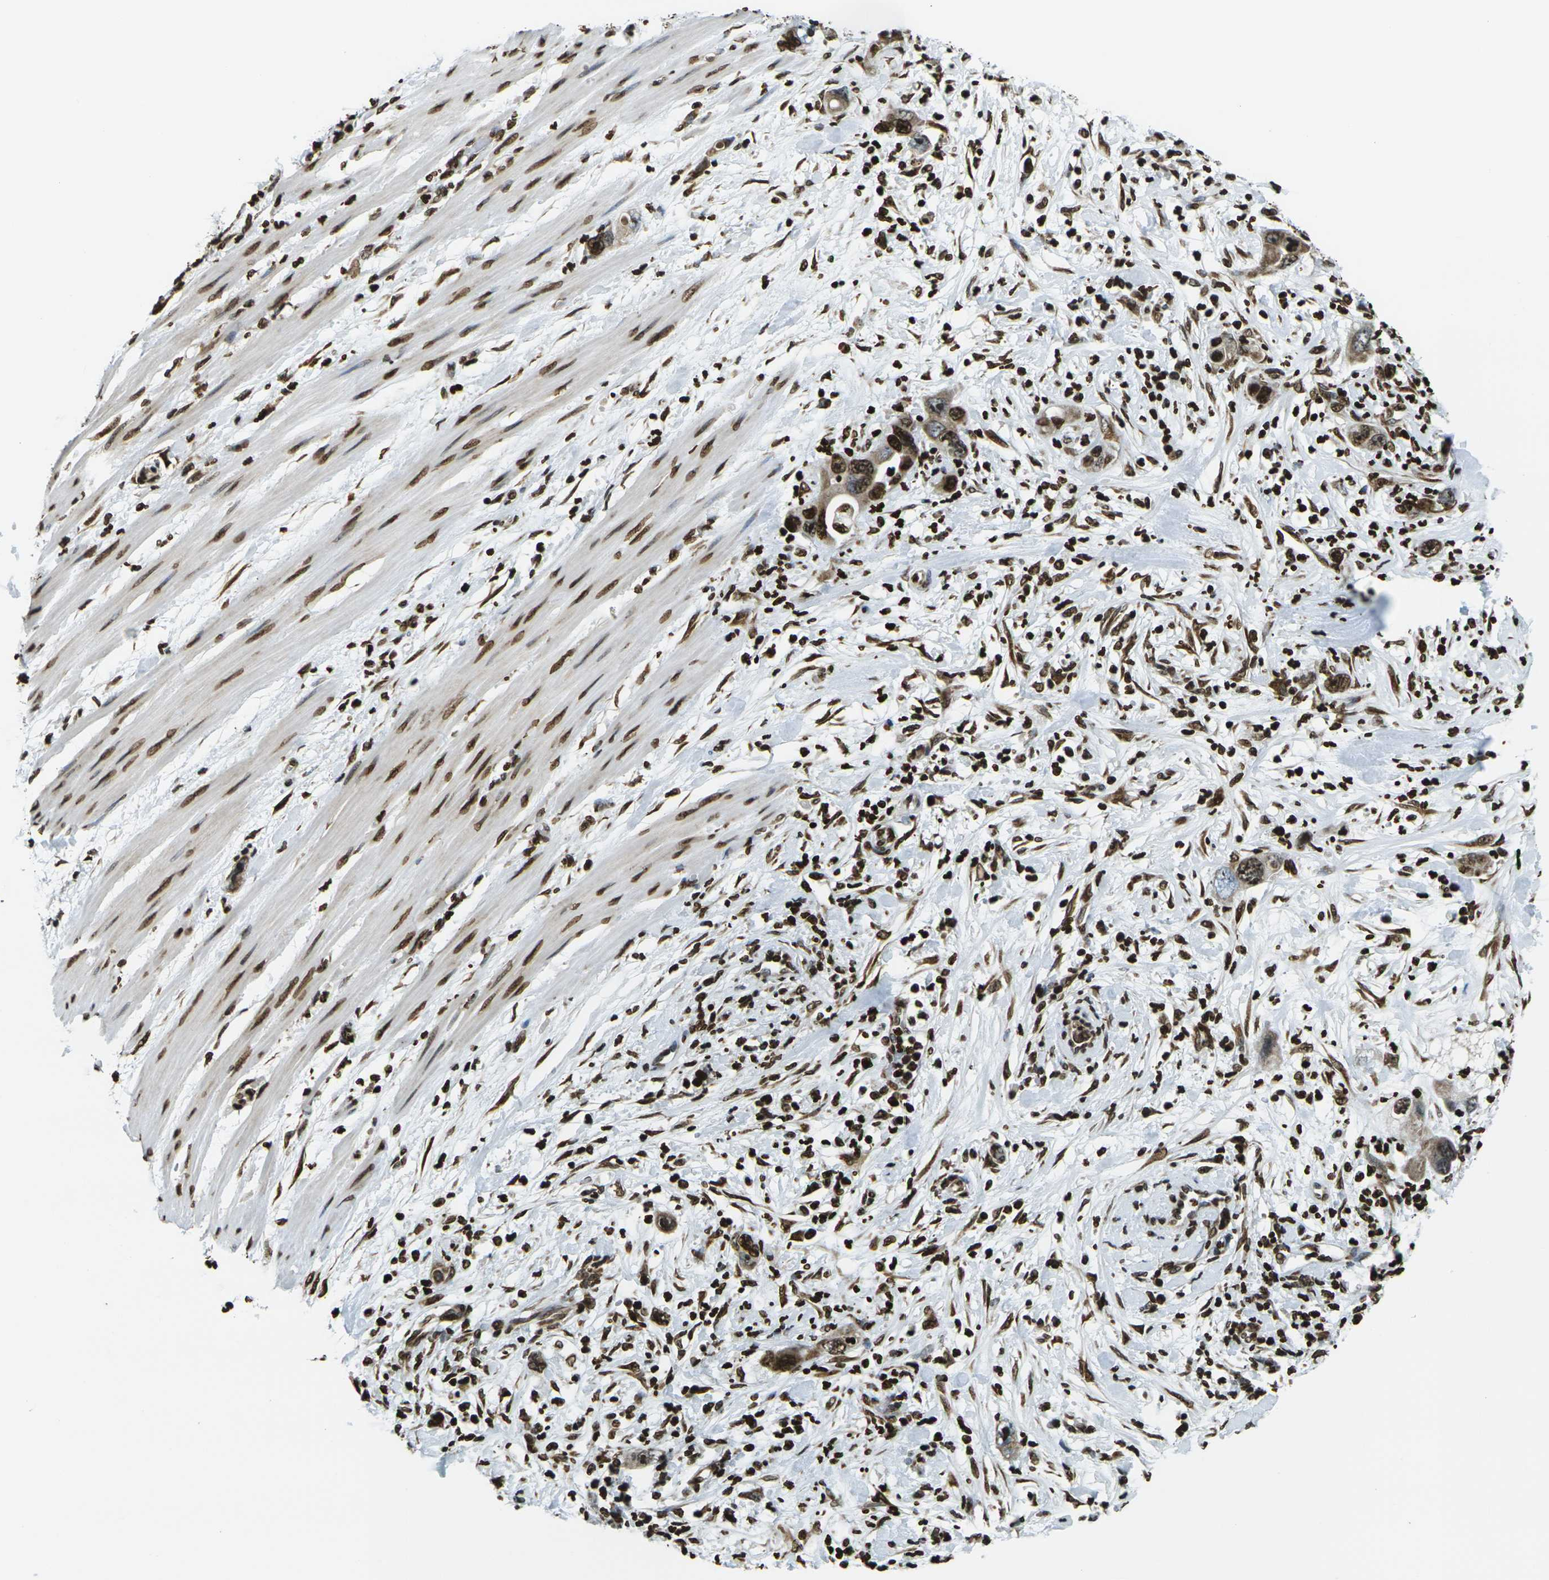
{"staining": {"intensity": "moderate", "quantity": ">75%", "location": "nuclear"}, "tissue": "pancreatic cancer", "cell_type": "Tumor cells", "image_type": "cancer", "snomed": [{"axis": "morphology", "description": "Adenocarcinoma, NOS"}, {"axis": "topography", "description": "Pancreas"}], "caption": "Immunohistochemical staining of human adenocarcinoma (pancreatic) exhibits medium levels of moderate nuclear protein expression in approximately >75% of tumor cells.", "gene": "H1-2", "patient": {"sex": "female", "age": 71}}